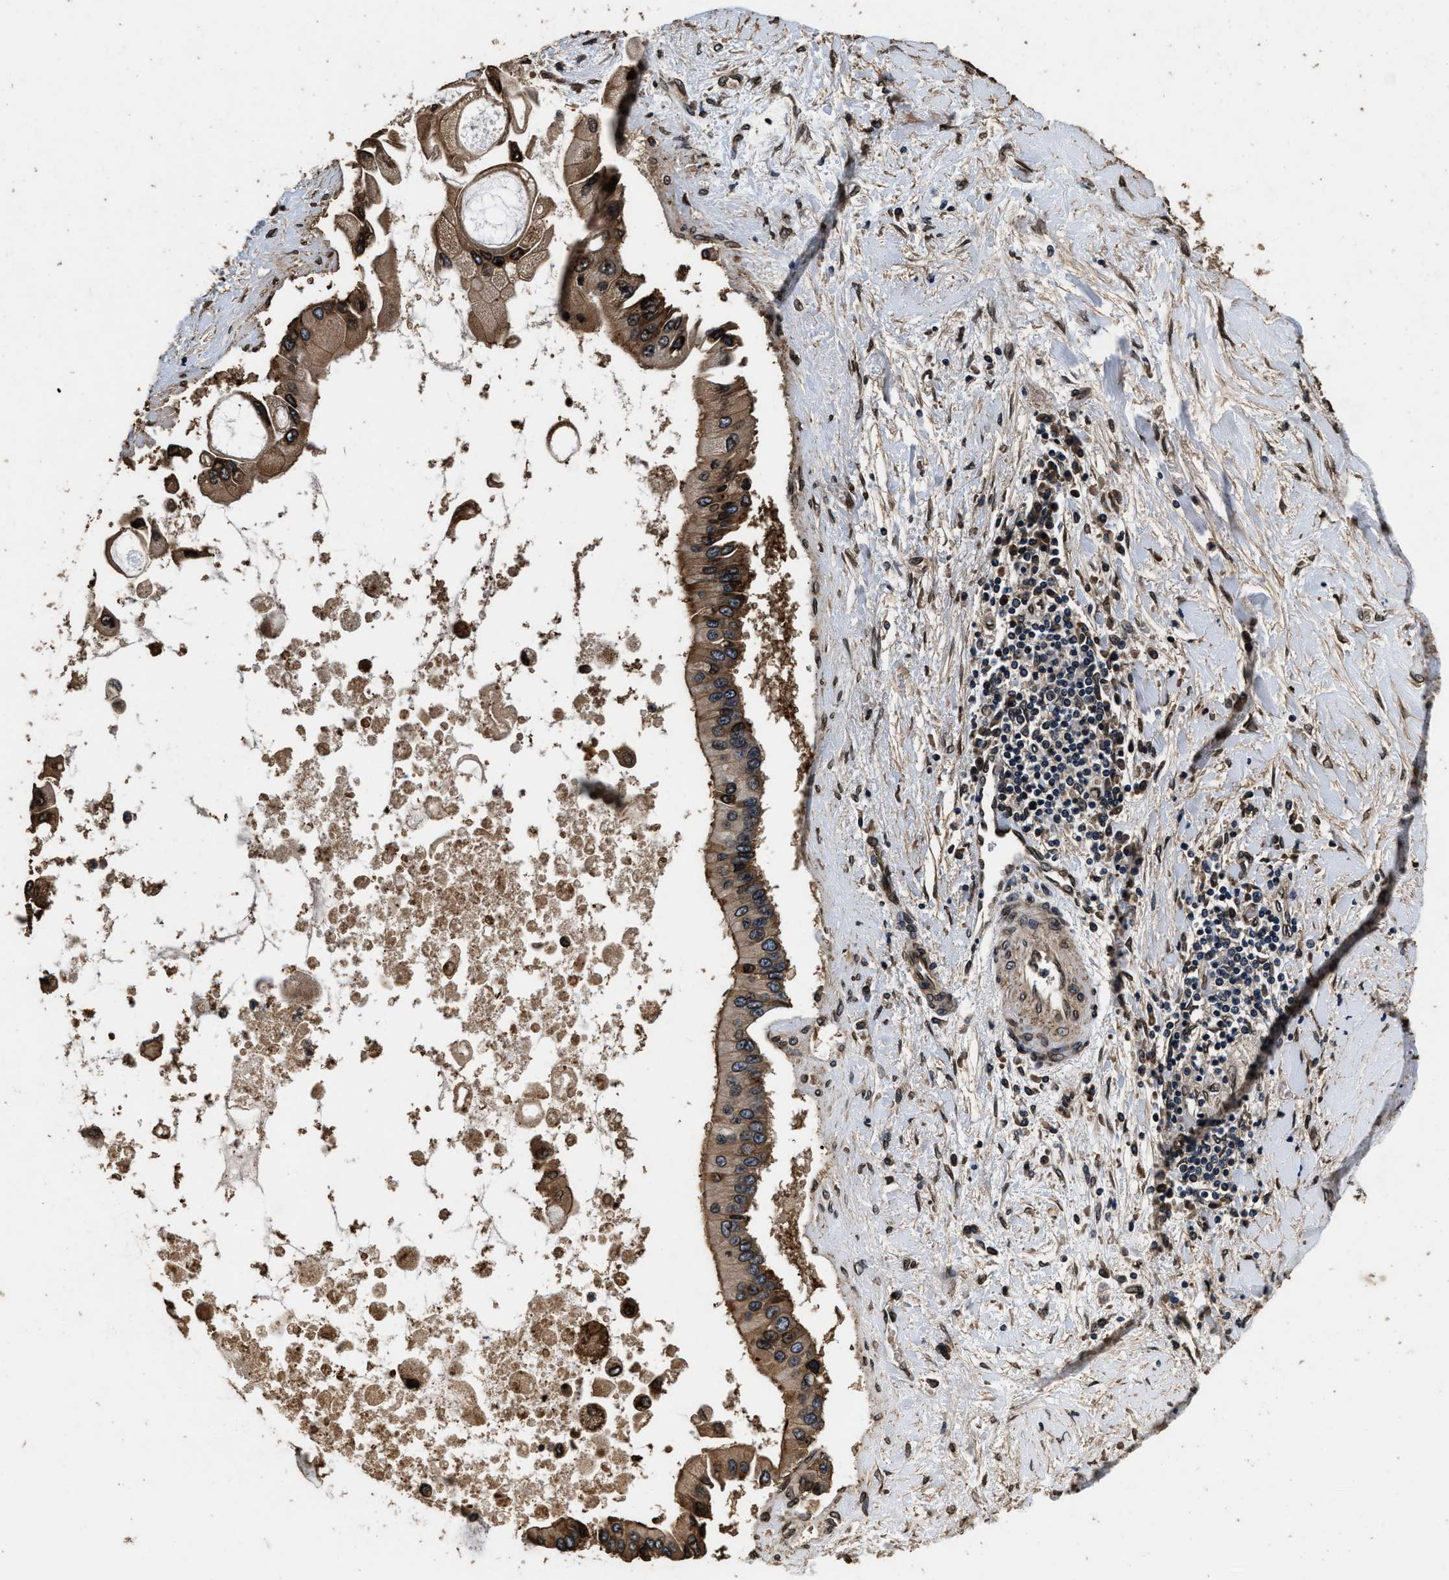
{"staining": {"intensity": "moderate", "quantity": ">75%", "location": "cytoplasmic/membranous"}, "tissue": "liver cancer", "cell_type": "Tumor cells", "image_type": "cancer", "snomed": [{"axis": "morphology", "description": "Cholangiocarcinoma"}, {"axis": "topography", "description": "Liver"}], "caption": "This is a photomicrograph of immunohistochemistry staining of liver cholangiocarcinoma, which shows moderate positivity in the cytoplasmic/membranous of tumor cells.", "gene": "ACCS", "patient": {"sex": "male", "age": 50}}